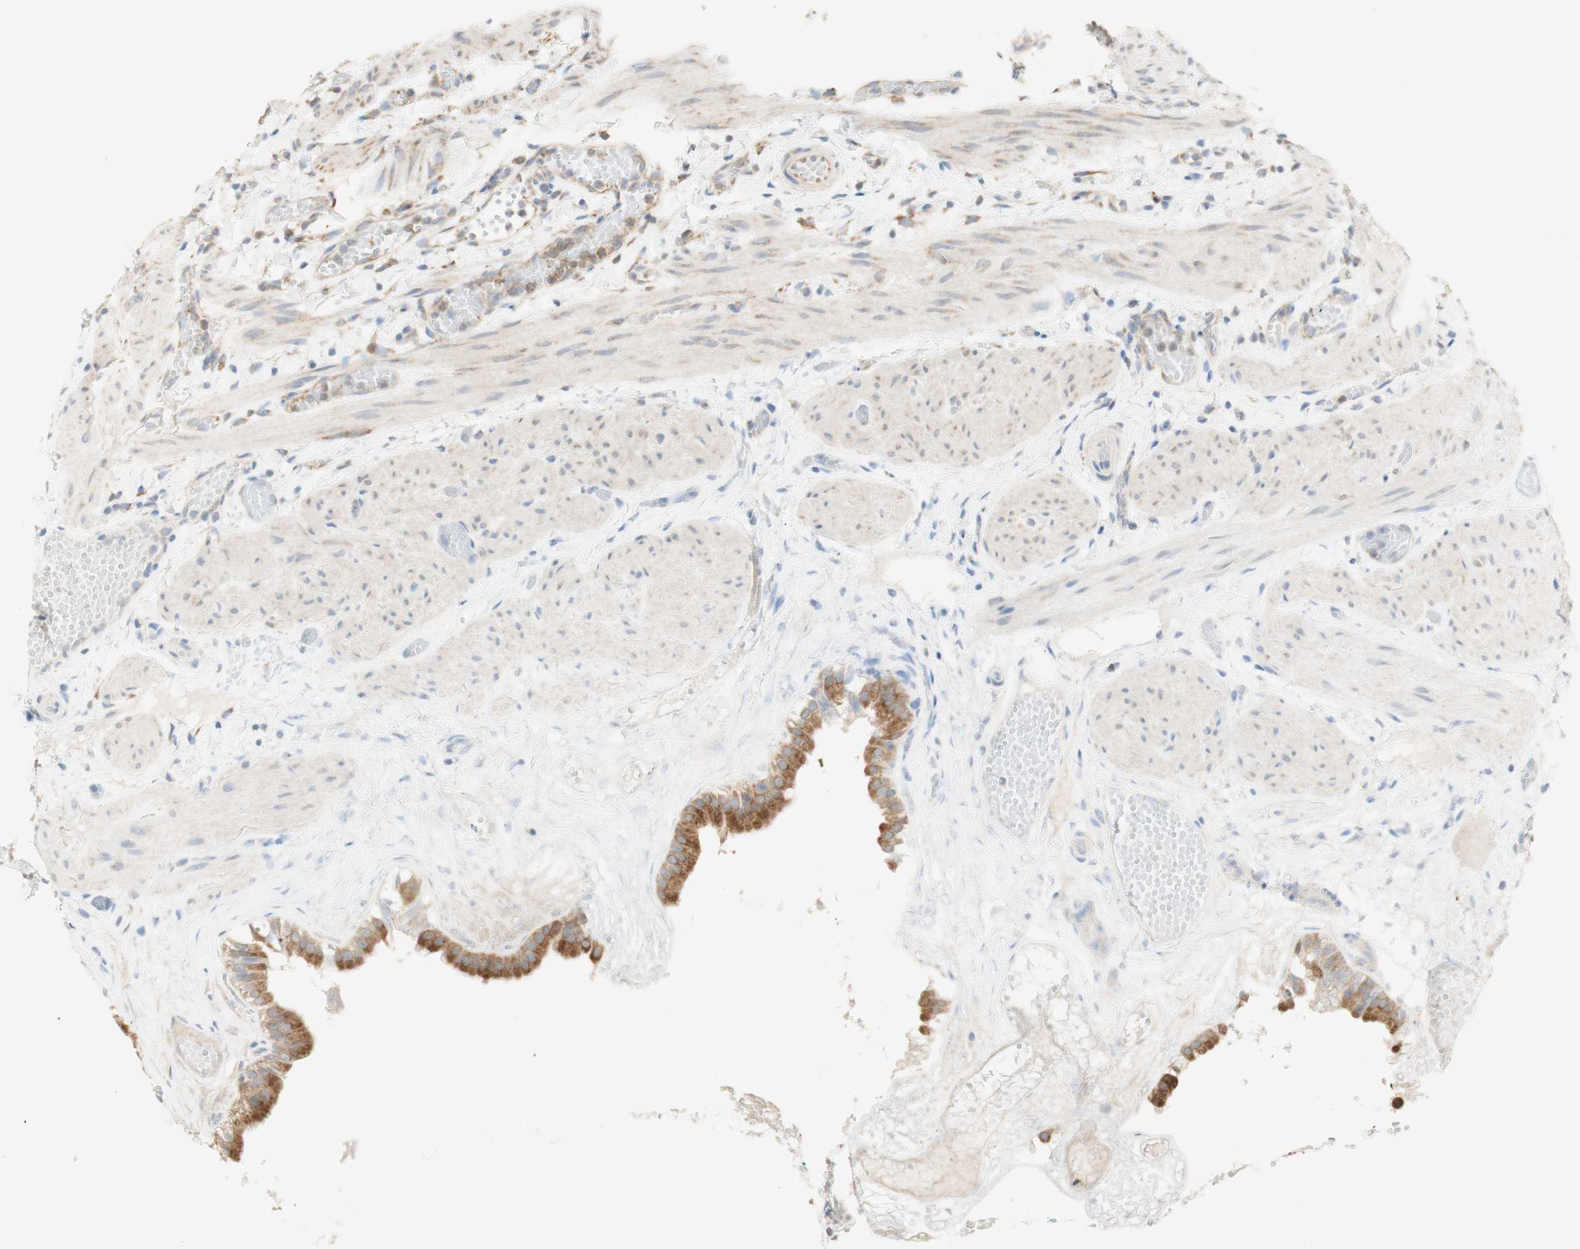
{"staining": {"intensity": "moderate", "quantity": ">75%", "location": "cytoplasmic/membranous"}, "tissue": "gallbladder", "cell_type": "Glandular cells", "image_type": "normal", "snomed": [{"axis": "morphology", "description": "Normal tissue, NOS"}, {"axis": "topography", "description": "Gallbladder"}], "caption": "Immunohistochemical staining of unremarkable gallbladder displays >75% levels of moderate cytoplasmic/membranous protein expression in approximately >75% of glandular cells.", "gene": "MANF", "patient": {"sex": "female", "age": 26}}